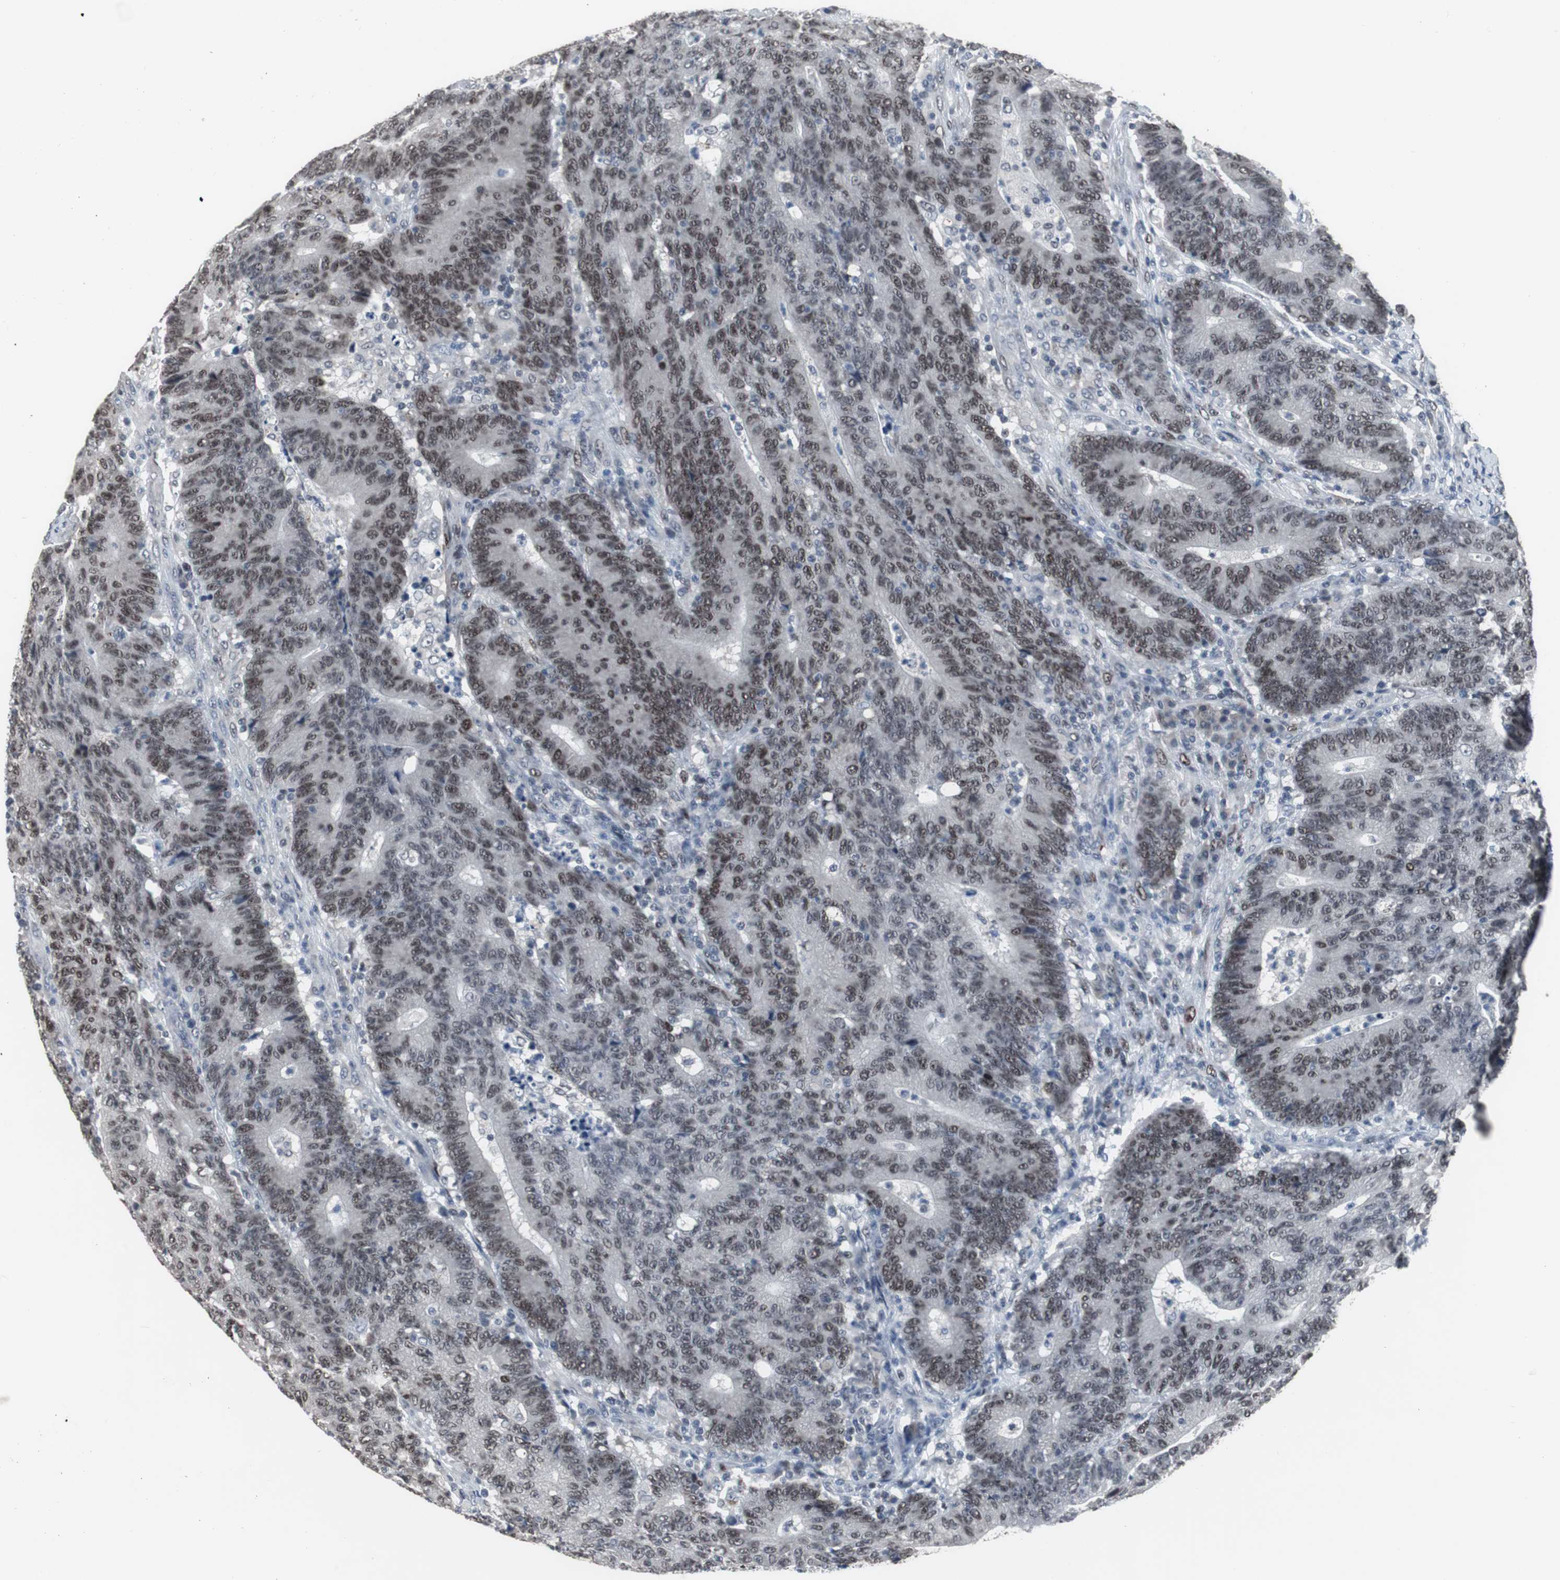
{"staining": {"intensity": "moderate", "quantity": ">75%", "location": "nuclear"}, "tissue": "colorectal cancer", "cell_type": "Tumor cells", "image_type": "cancer", "snomed": [{"axis": "morphology", "description": "Normal tissue, NOS"}, {"axis": "morphology", "description": "Adenocarcinoma, NOS"}, {"axis": "topography", "description": "Colon"}], "caption": "A brown stain highlights moderate nuclear positivity of a protein in human colorectal adenocarcinoma tumor cells.", "gene": "FOXP4", "patient": {"sex": "female", "age": 75}}